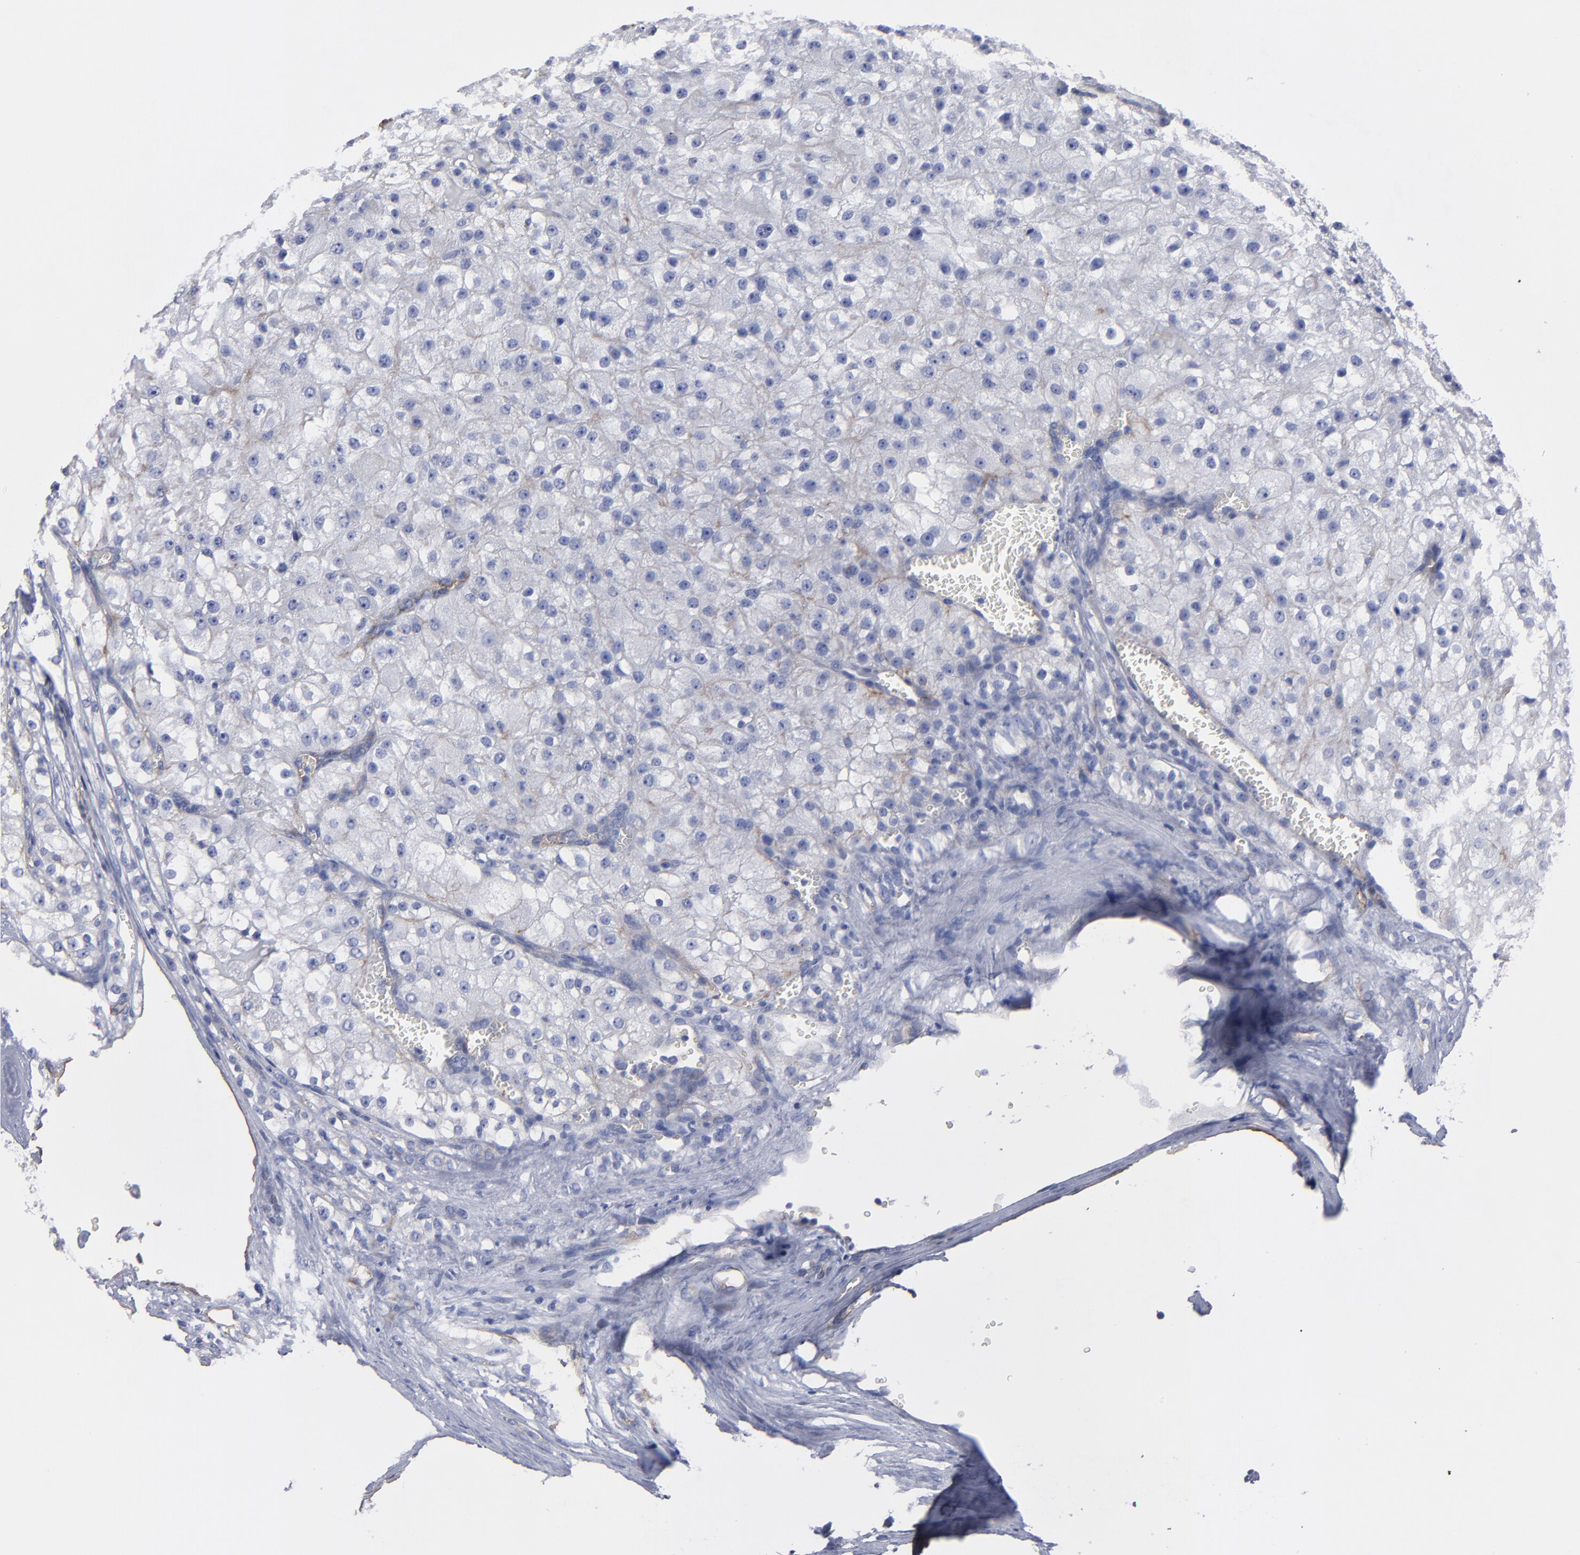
{"staining": {"intensity": "negative", "quantity": "none", "location": "none"}, "tissue": "renal cancer", "cell_type": "Tumor cells", "image_type": "cancer", "snomed": [{"axis": "morphology", "description": "Adenocarcinoma, NOS"}, {"axis": "topography", "description": "Kidney"}], "caption": "Immunohistochemical staining of human adenocarcinoma (renal) displays no significant positivity in tumor cells. (Brightfield microscopy of DAB immunohistochemistry (IHC) at high magnification).", "gene": "TM4SF1", "patient": {"sex": "female", "age": 74}}